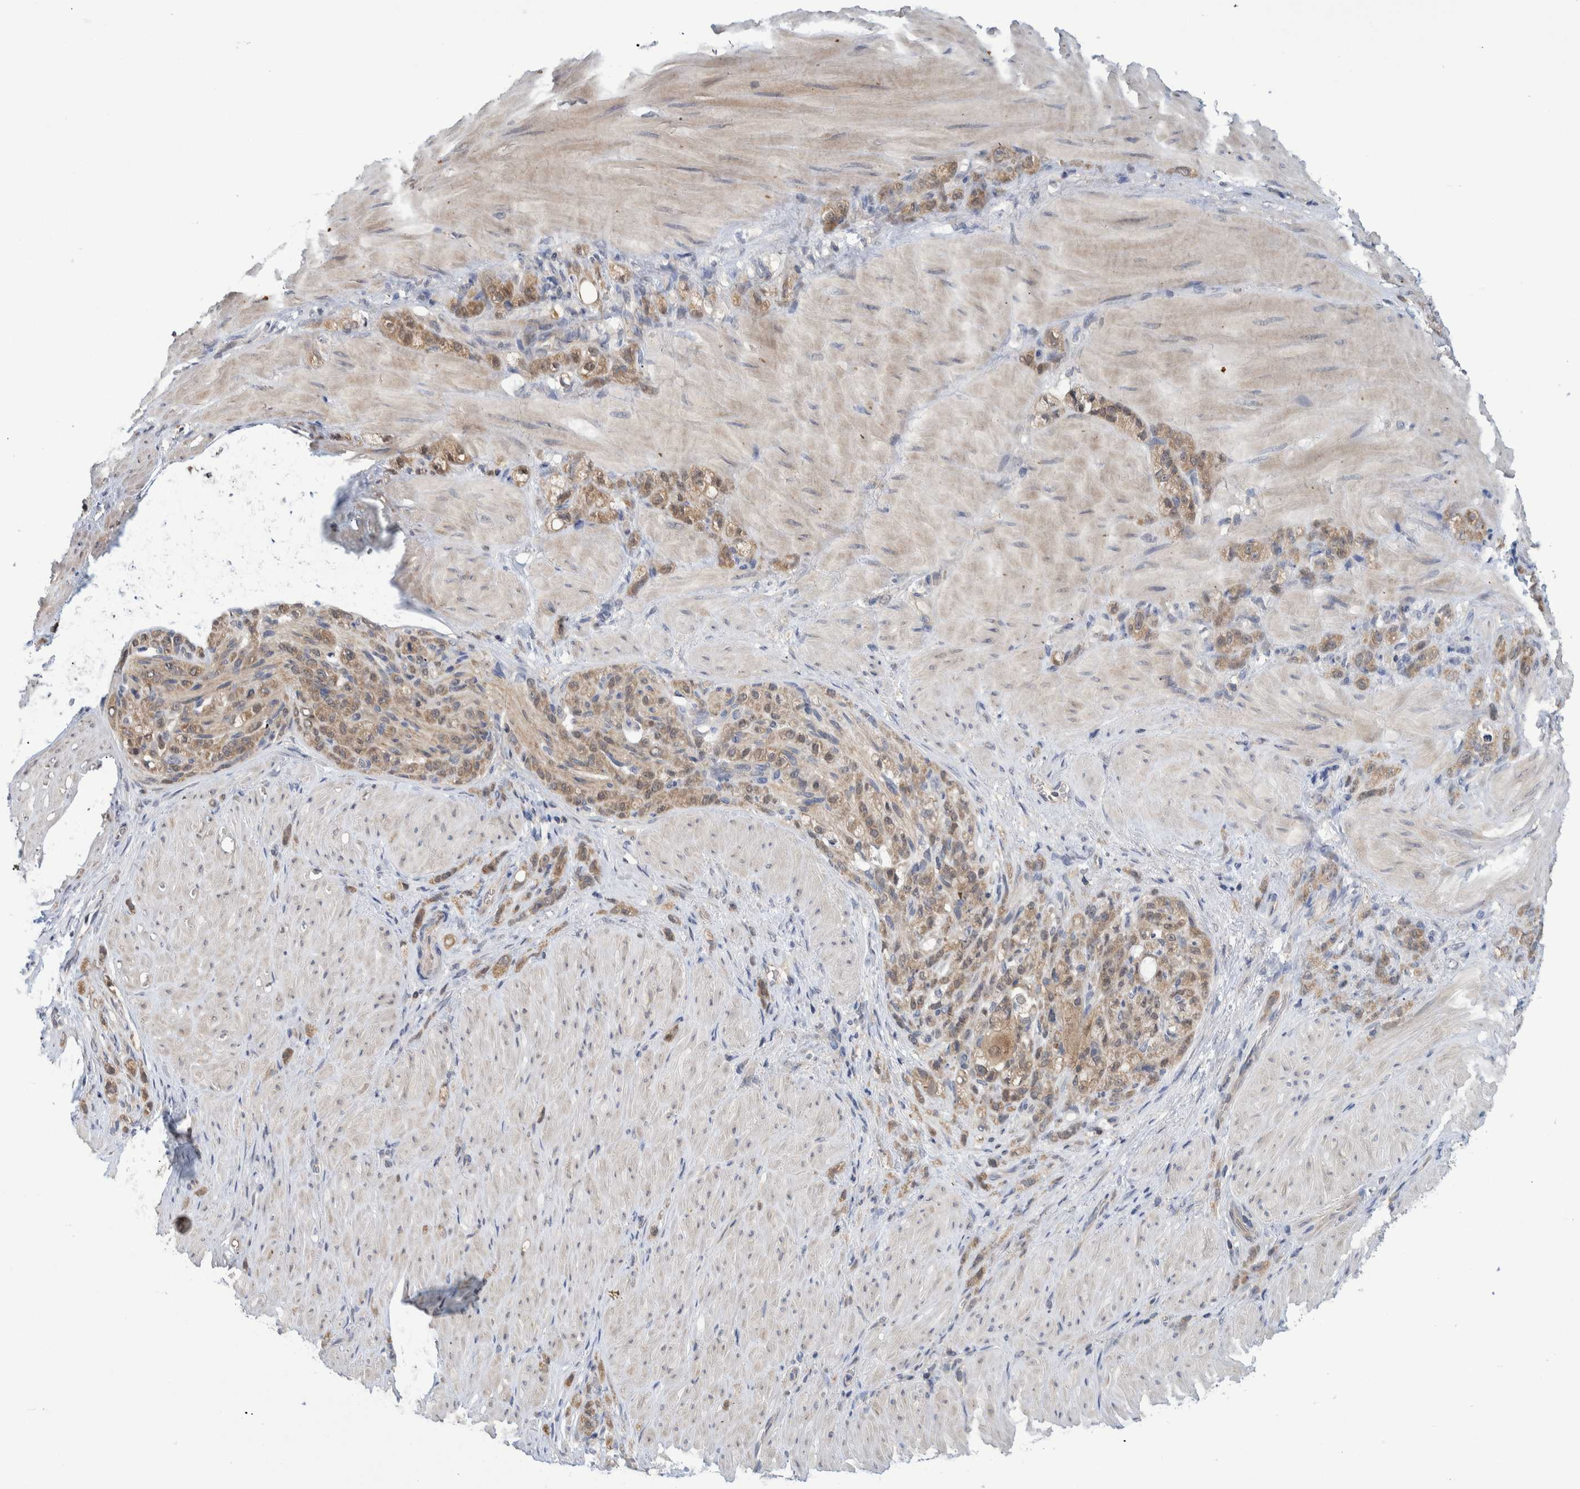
{"staining": {"intensity": "weak", "quantity": ">75%", "location": "cytoplasmic/membranous"}, "tissue": "stomach cancer", "cell_type": "Tumor cells", "image_type": "cancer", "snomed": [{"axis": "morphology", "description": "Normal tissue, NOS"}, {"axis": "morphology", "description": "Adenocarcinoma, NOS"}, {"axis": "topography", "description": "Stomach"}], "caption": "A histopathology image showing weak cytoplasmic/membranous expression in about >75% of tumor cells in stomach cancer (adenocarcinoma), as visualized by brown immunohistochemical staining.", "gene": "PCYT2", "patient": {"sex": "male", "age": 82}}